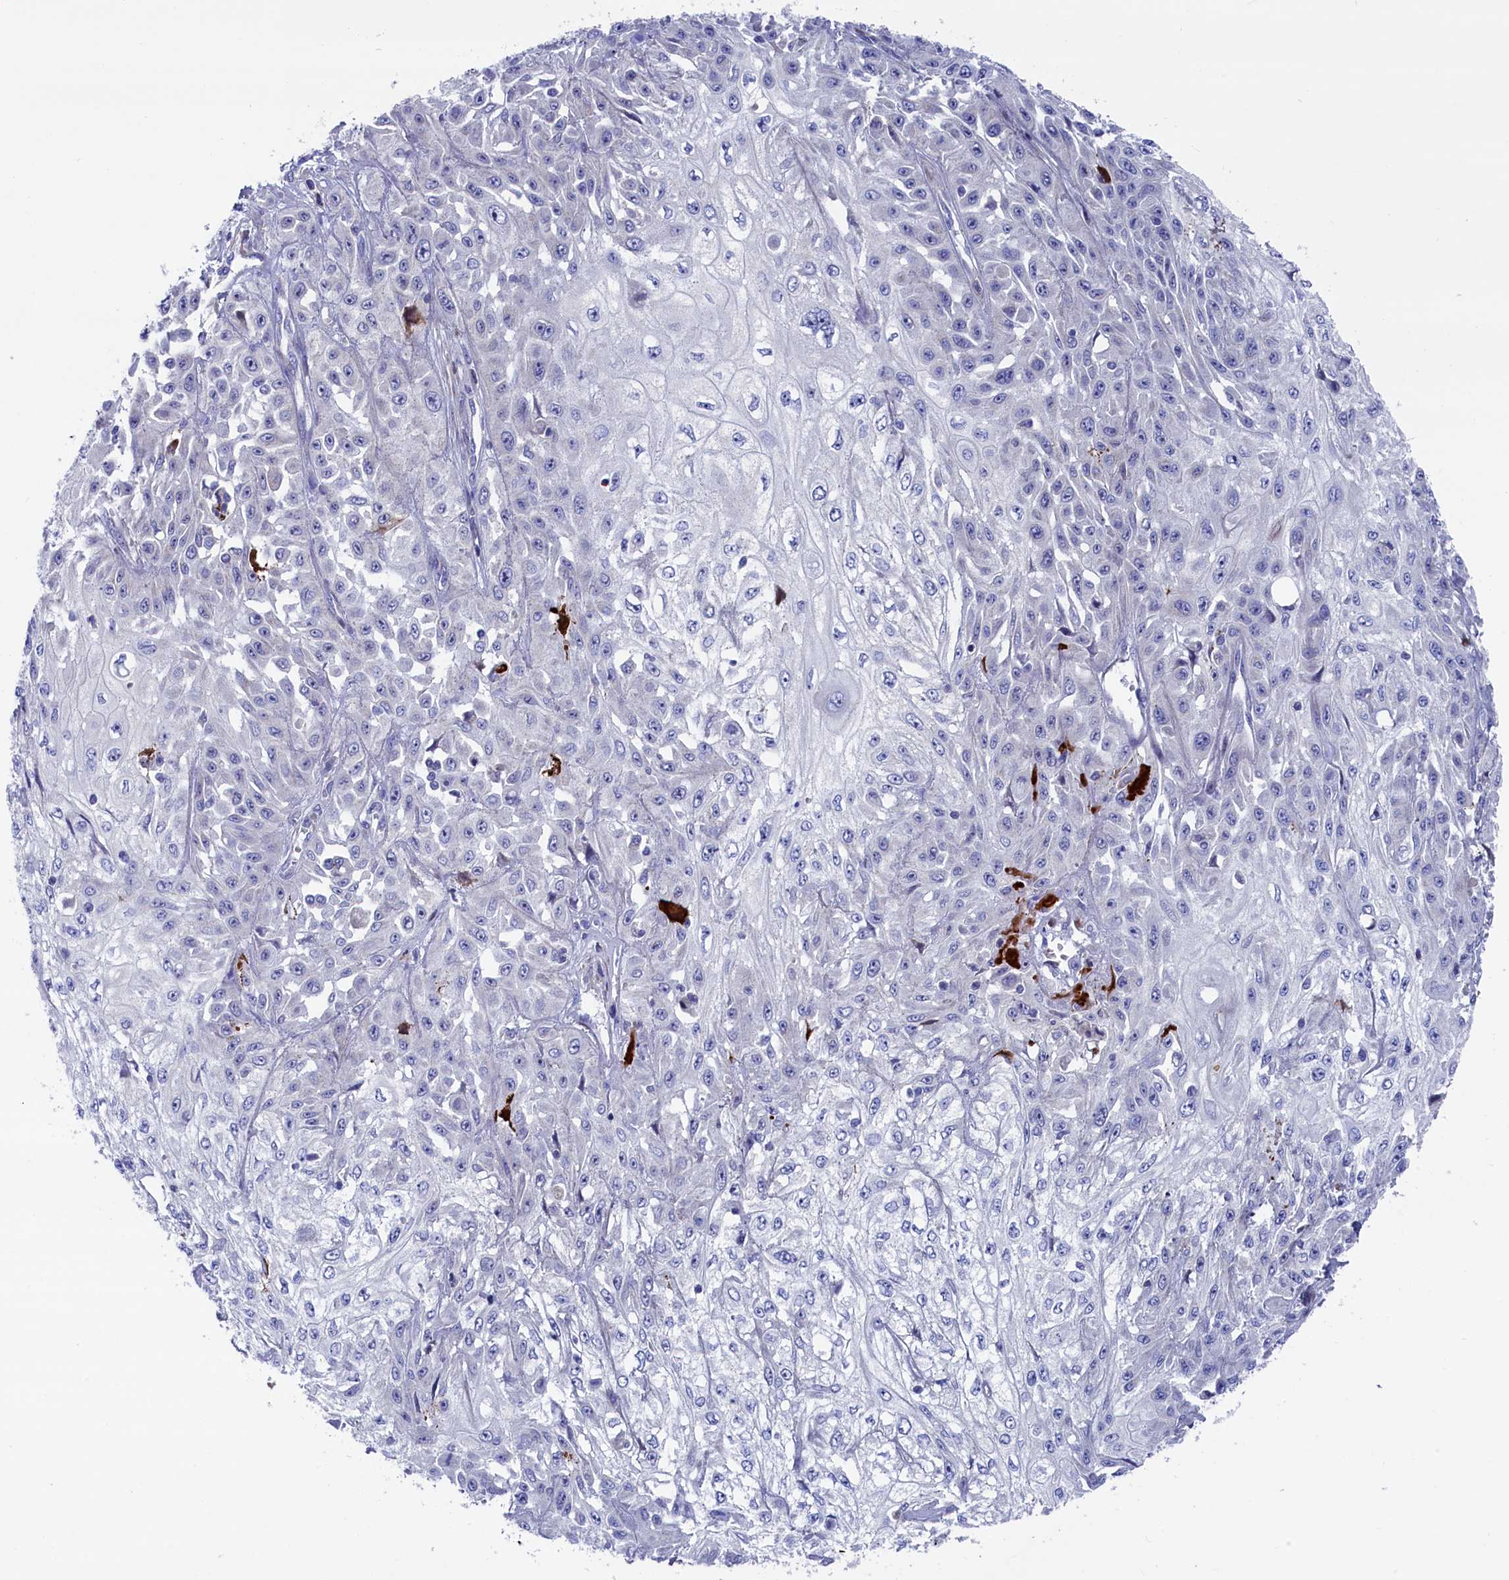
{"staining": {"intensity": "moderate", "quantity": "<25%", "location": "cytoplasmic/membranous"}, "tissue": "skin cancer", "cell_type": "Tumor cells", "image_type": "cancer", "snomed": [{"axis": "morphology", "description": "Squamous cell carcinoma, NOS"}, {"axis": "morphology", "description": "Squamous cell carcinoma, metastatic, NOS"}, {"axis": "topography", "description": "Skin"}, {"axis": "topography", "description": "Lymph node"}], "caption": "Protein expression by IHC shows moderate cytoplasmic/membranous positivity in about <25% of tumor cells in skin squamous cell carcinoma.", "gene": "NUDT7", "patient": {"sex": "male", "age": 75}}